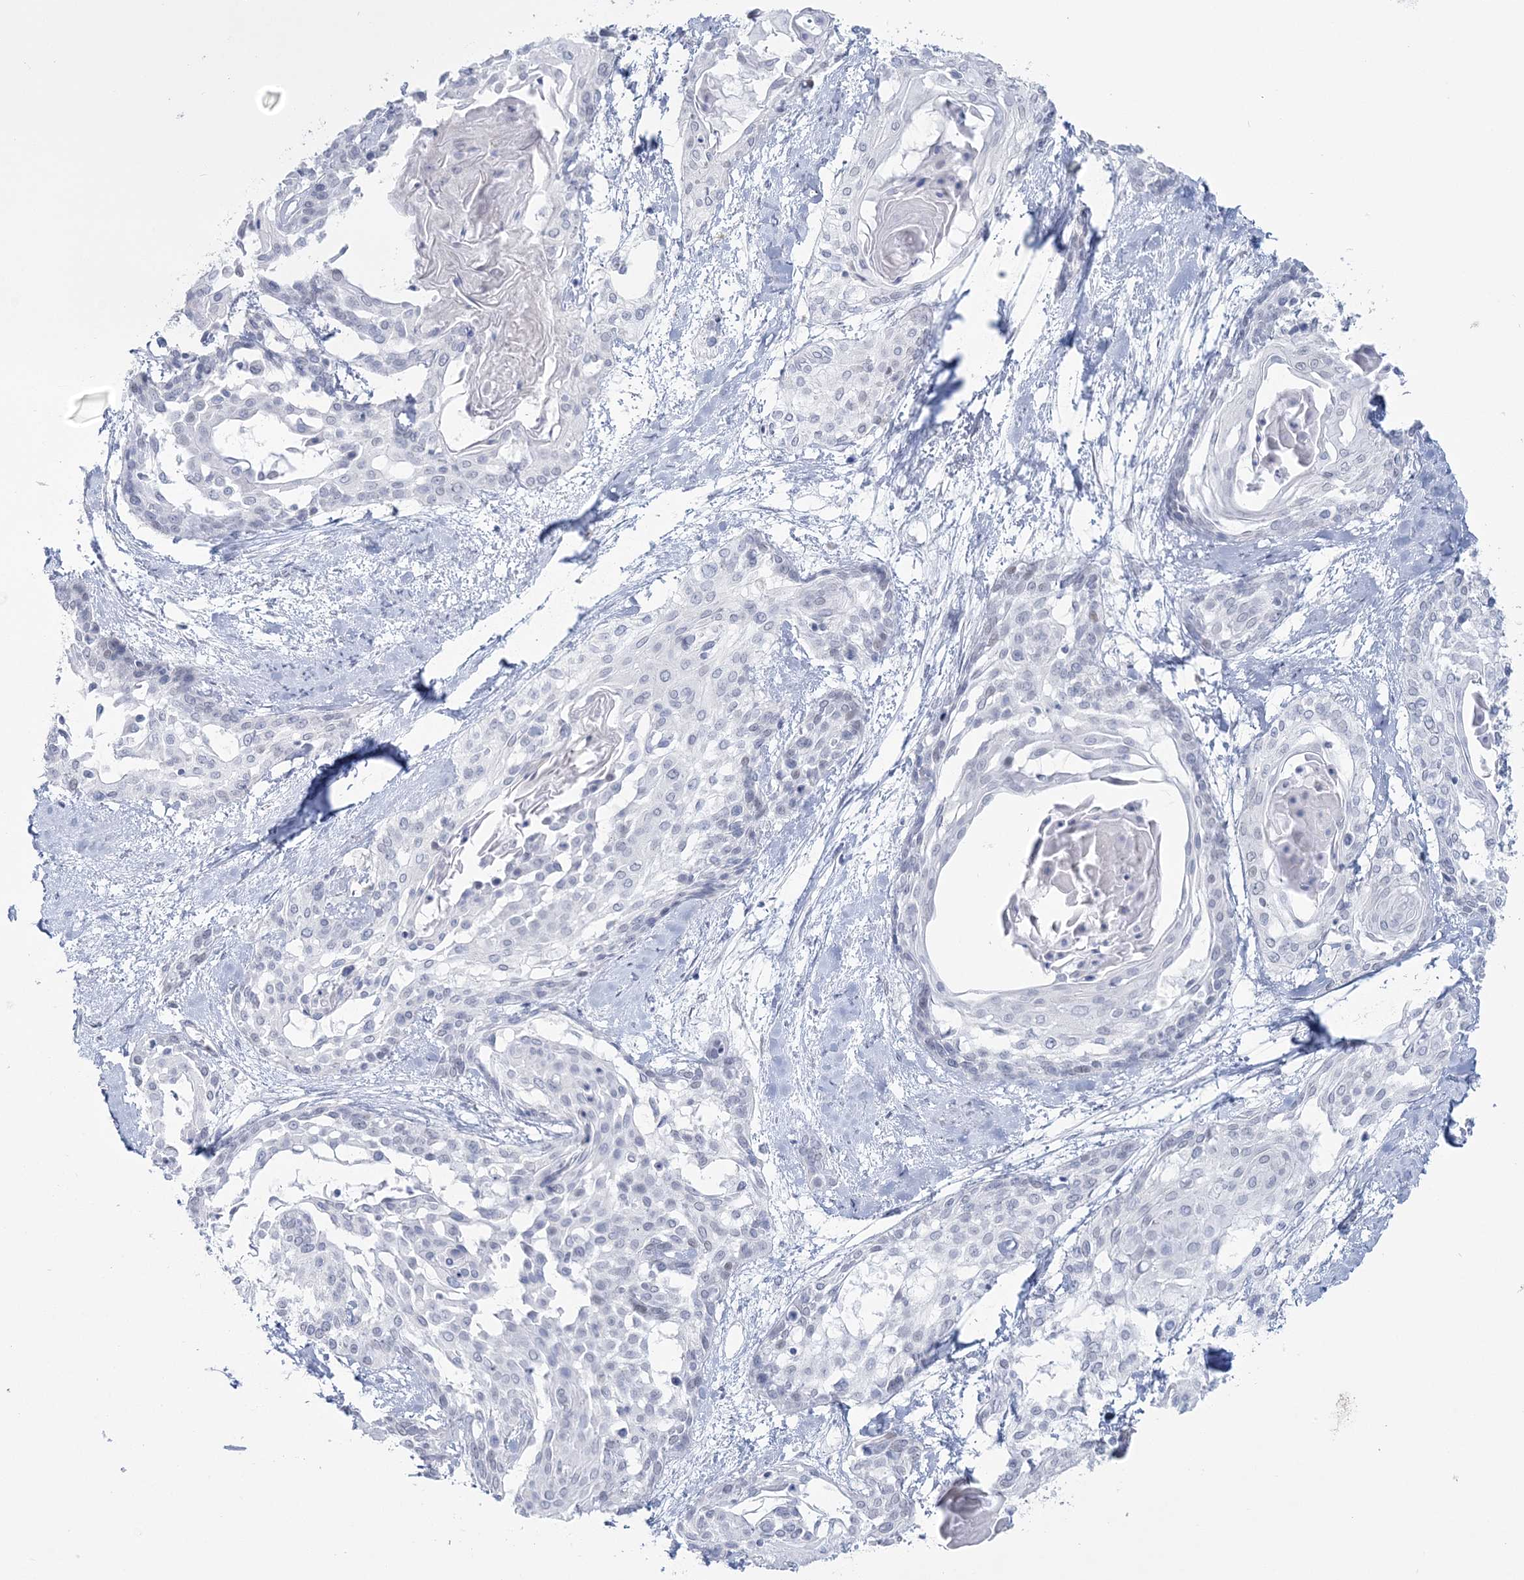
{"staining": {"intensity": "negative", "quantity": "none", "location": "none"}, "tissue": "cervical cancer", "cell_type": "Tumor cells", "image_type": "cancer", "snomed": [{"axis": "morphology", "description": "Squamous cell carcinoma, NOS"}, {"axis": "topography", "description": "Cervix"}], "caption": "A histopathology image of human cervical cancer (squamous cell carcinoma) is negative for staining in tumor cells.", "gene": "ZNF843", "patient": {"sex": "female", "age": 57}}